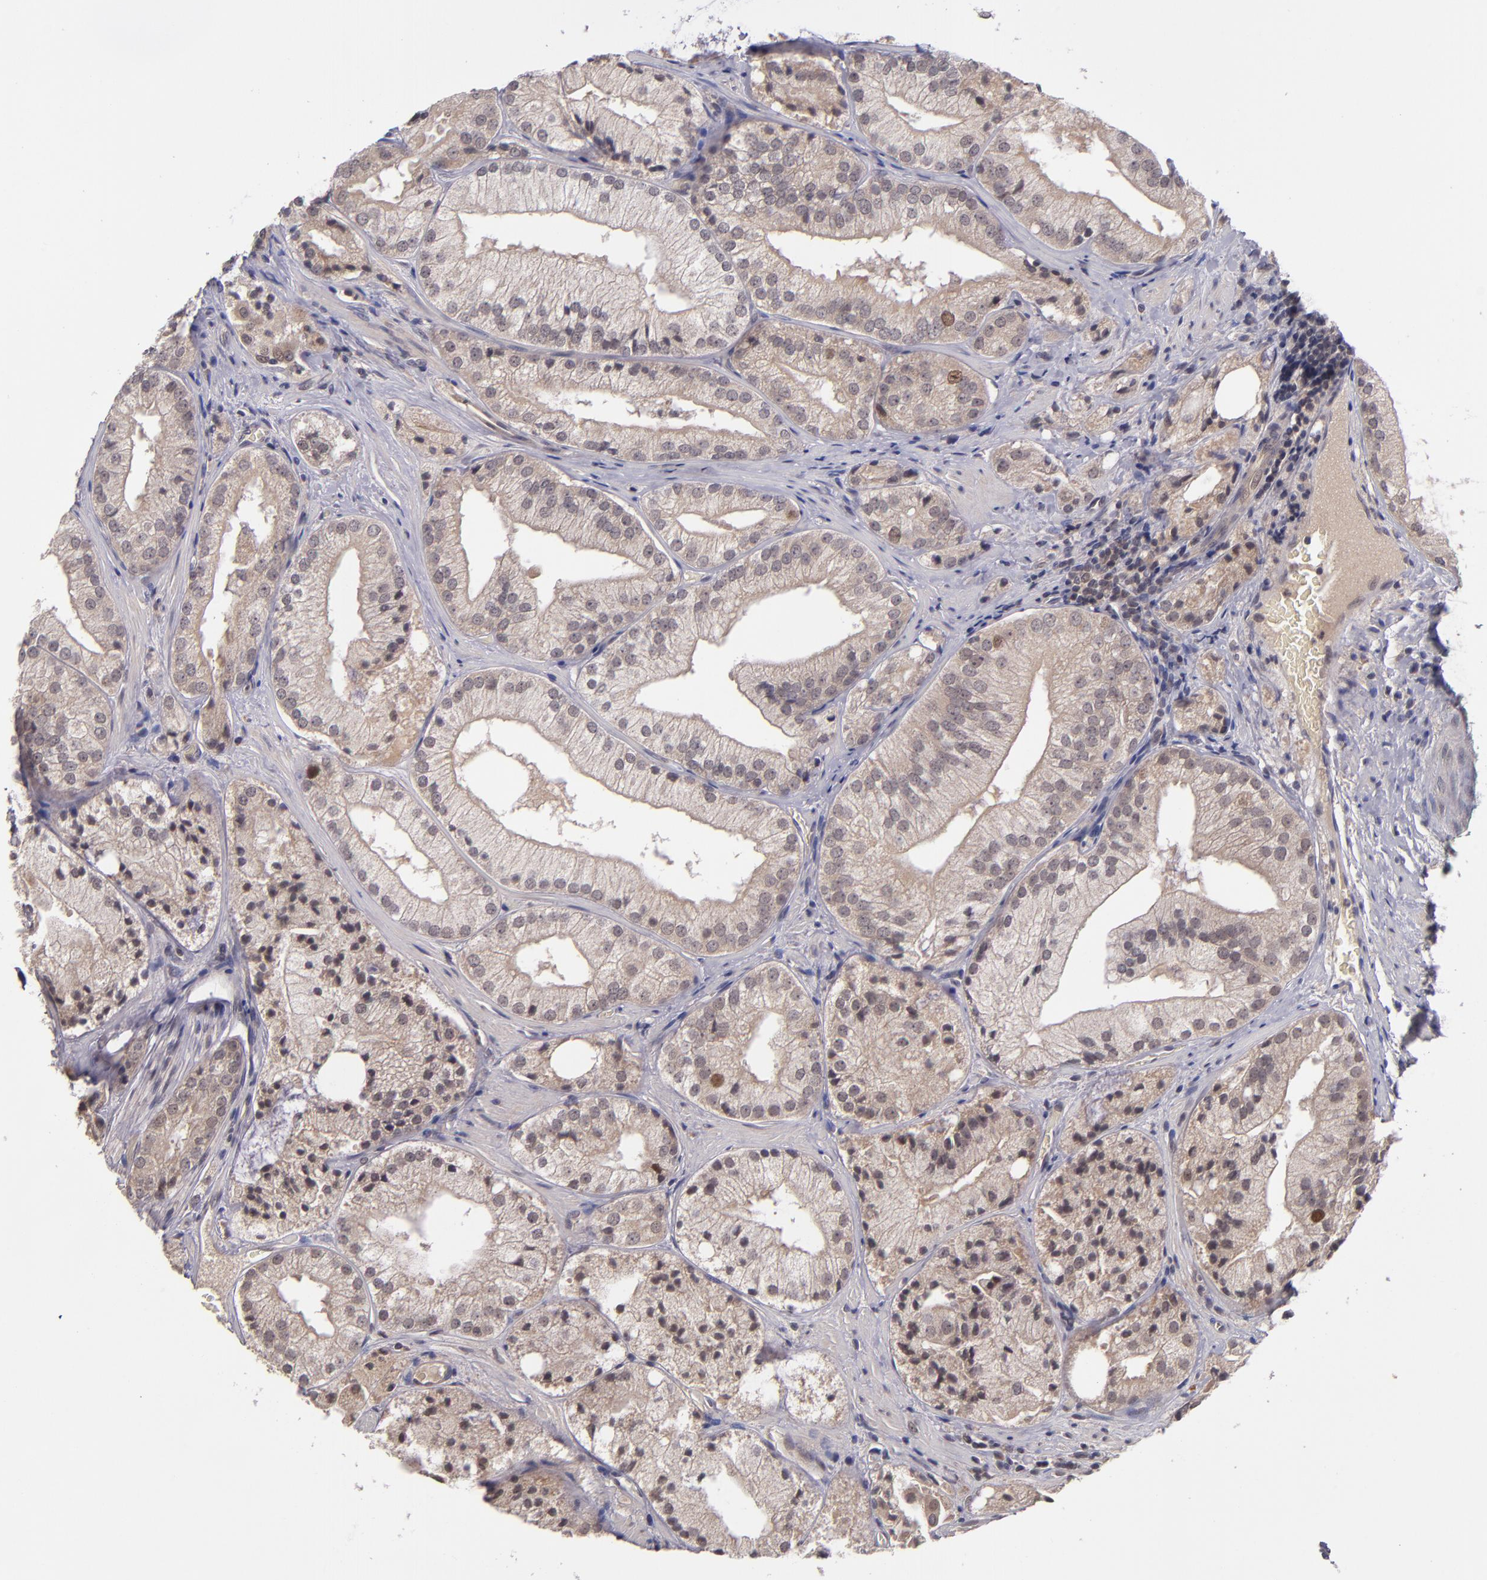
{"staining": {"intensity": "weak", "quantity": "<25%", "location": "cytoplasmic/membranous,nuclear"}, "tissue": "prostate cancer", "cell_type": "Tumor cells", "image_type": "cancer", "snomed": [{"axis": "morphology", "description": "Adenocarcinoma, Low grade"}, {"axis": "topography", "description": "Prostate"}], "caption": "IHC photomicrograph of neoplastic tissue: human prostate cancer (low-grade adenocarcinoma) stained with DAB (3,3'-diaminobenzidine) displays no significant protein positivity in tumor cells.", "gene": "CDC7", "patient": {"sex": "male", "age": 60}}